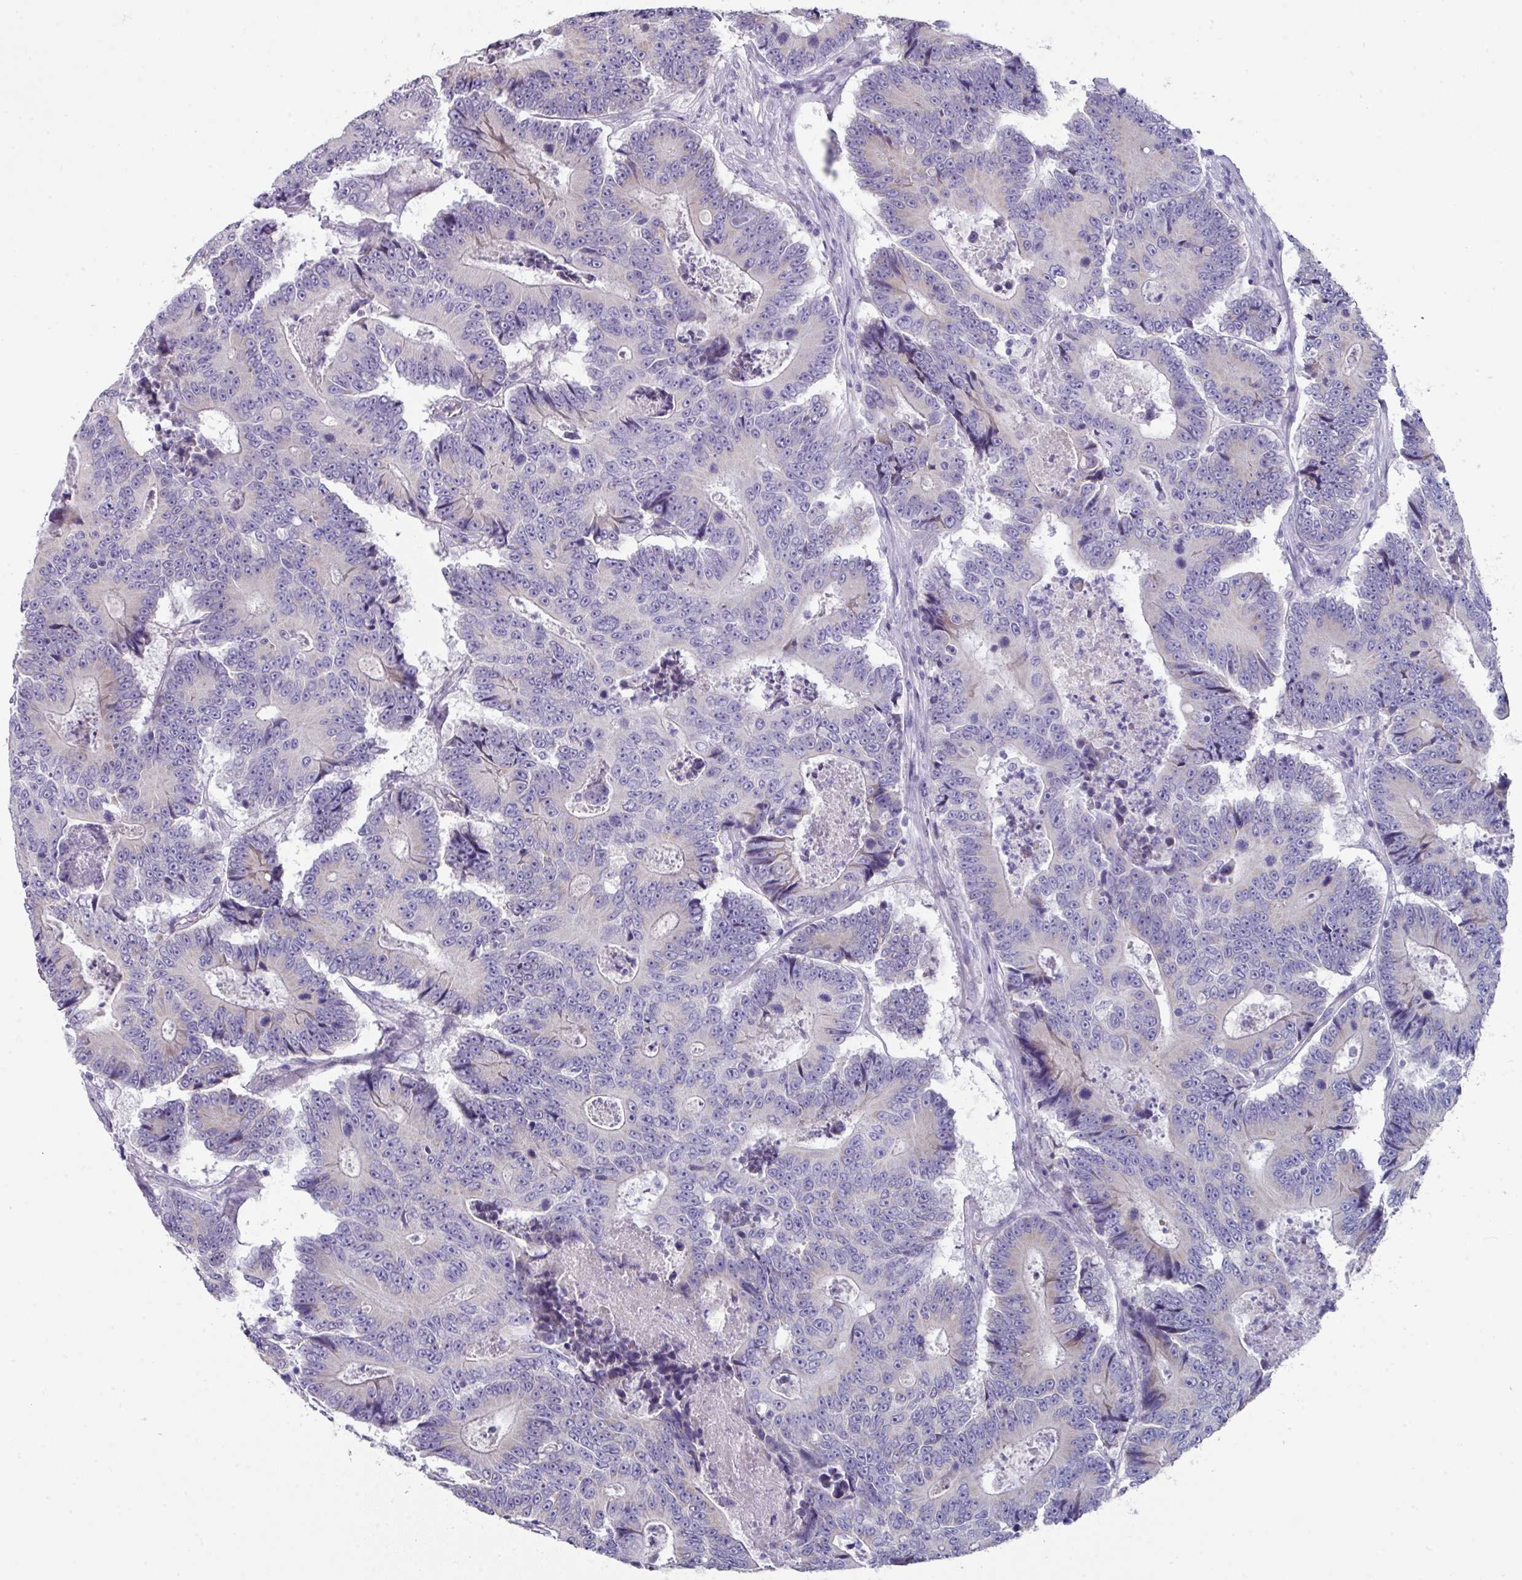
{"staining": {"intensity": "negative", "quantity": "none", "location": "none"}, "tissue": "colorectal cancer", "cell_type": "Tumor cells", "image_type": "cancer", "snomed": [{"axis": "morphology", "description": "Adenocarcinoma, NOS"}, {"axis": "topography", "description": "Colon"}], "caption": "Human colorectal cancer (adenocarcinoma) stained for a protein using immunohistochemistry reveals no staining in tumor cells.", "gene": "DEFB115", "patient": {"sex": "male", "age": 83}}